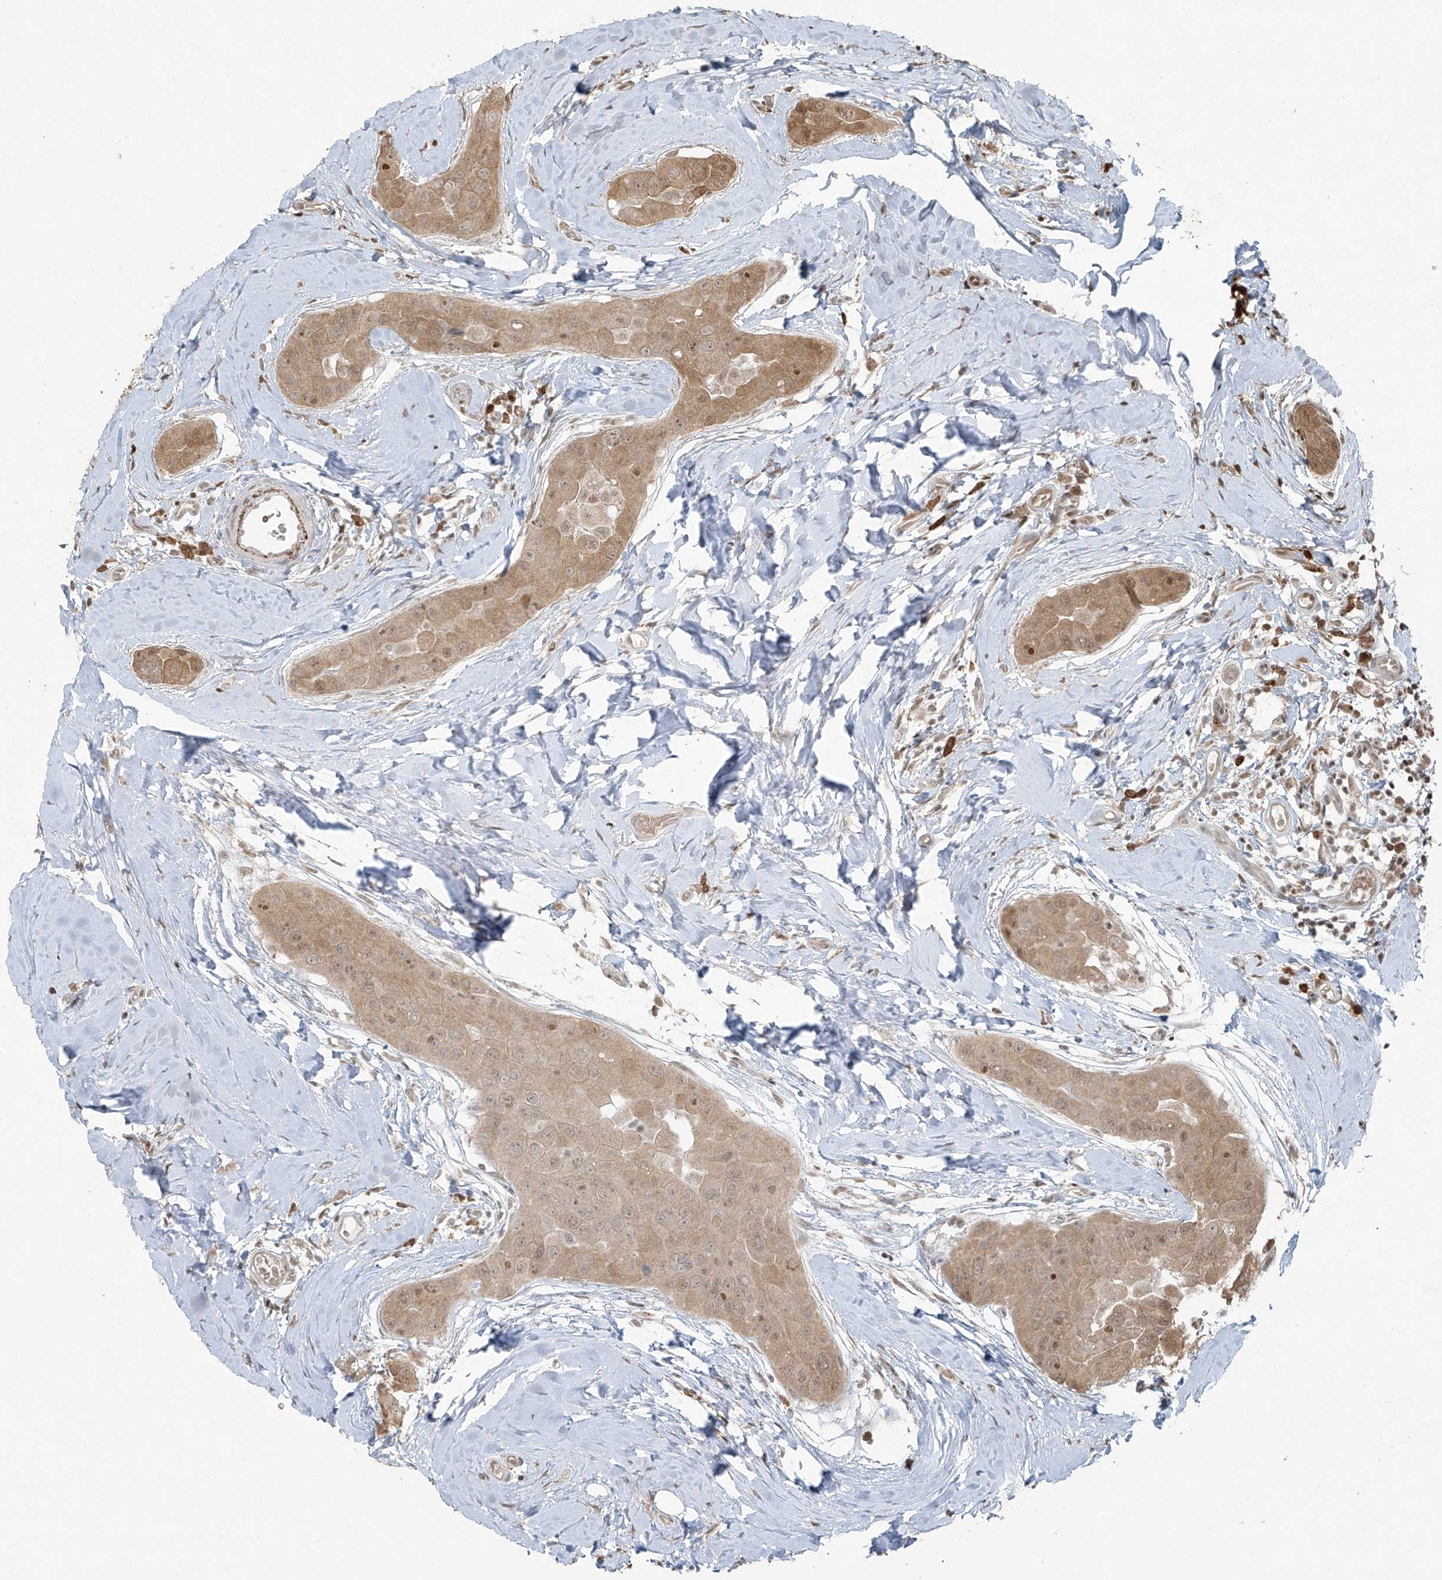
{"staining": {"intensity": "moderate", "quantity": "25%-75%", "location": "cytoplasmic/membranous,nuclear"}, "tissue": "thyroid cancer", "cell_type": "Tumor cells", "image_type": "cancer", "snomed": [{"axis": "morphology", "description": "Papillary adenocarcinoma, NOS"}, {"axis": "topography", "description": "Thyroid gland"}], "caption": "Approximately 25%-75% of tumor cells in human thyroid cancer reveal moderate cytoplasmic/membranous and nuclear protein expression as visualized by brown immunohistochemical staining.", "gene": "TTC22", "patient": {"sex": "male", "age": 33}}